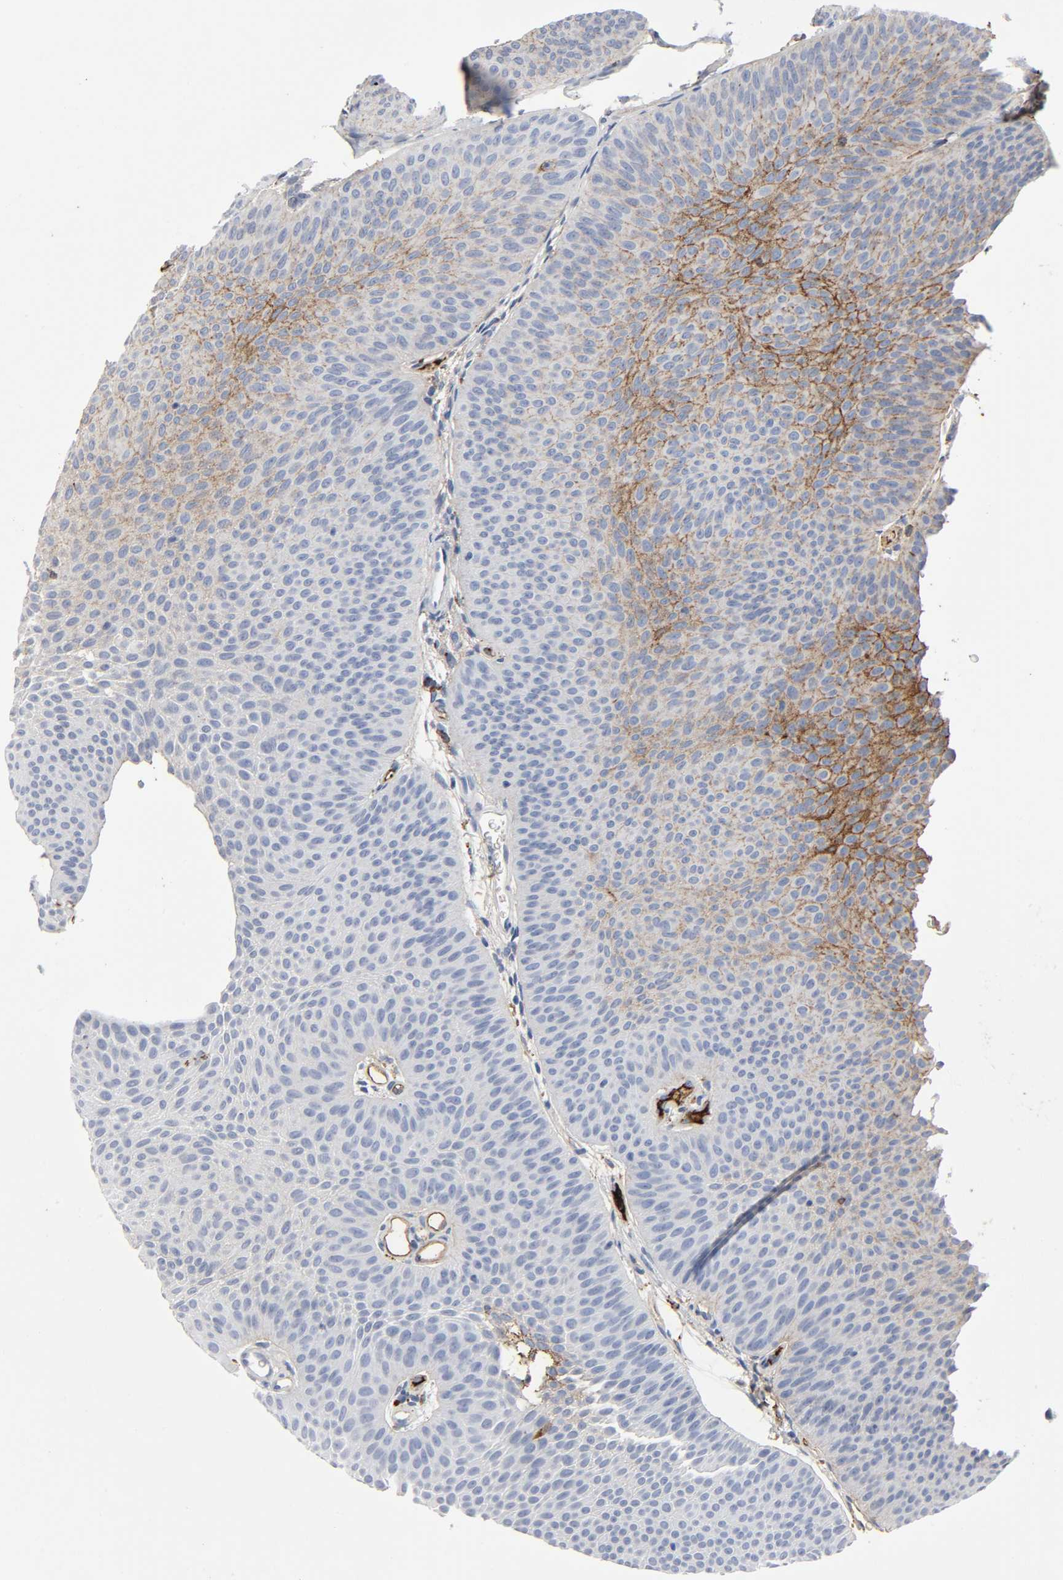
{"staining": {"intensity": "weak", "quantity": "25%-75%", "location": "cytoplasmic/membranous"}, "tissue": "urothelial cancer", "cell_type": "Tumor cells", "image_type": "cancer", "snomed": [{"axis": "morphology", "description": "Urothelial carcinoma, Low grade"}, {"axis": "topography", "description": "Urinary bladder"}], "caption": "Protein expression analysis of urothelial carcinoma (low-grade) demonstrates weak cytoplasmic/membranous positivity in approximately 25%-75% of tumor cells. The staining was performed using DAB to visualize the protein expression in brown, while the nuclei were stained in blue with hematoxylin (Magnification: 20x).", "gene": "C3", "patient": {"sex": "female", "age": 60}}